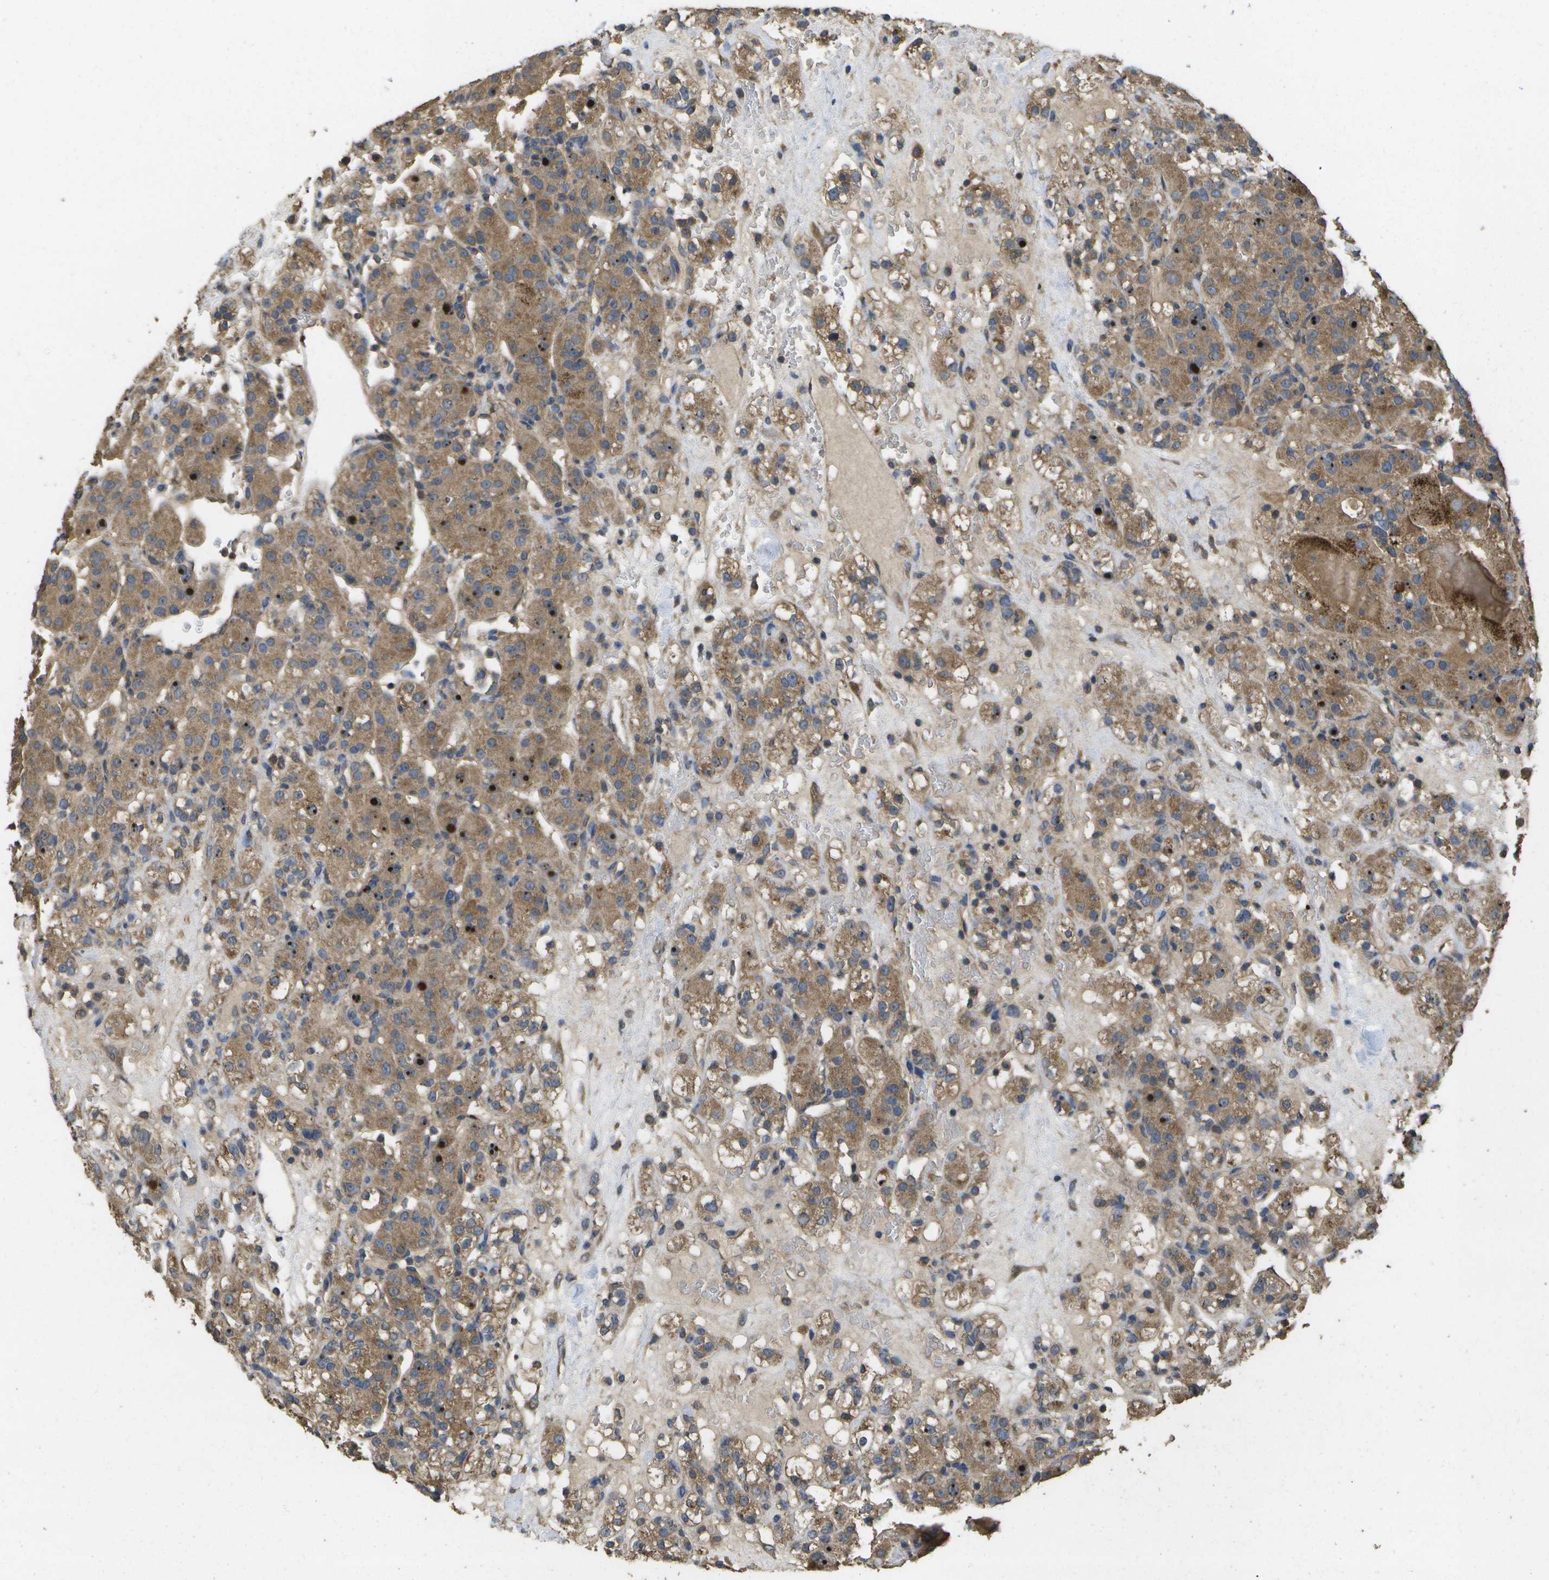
{"staining": {"intensity": "moderate", "quantity": ">75%", "location": "cytoplasmic/membranous"}, "tissue": "renal cancer", "cell_type": "Tumor cells", "image_type": "cancer", "snomed": [{"axis": "morphology", "description": "Normal tissue, NOS"}, {"axis": "morphology", "description": "Adenocarcinoma, NOS"}, {"axis": "topography", "description": "Kidney"}], "caption": "Protein expression analysis of renal adenocarcinoma shows moderate cytoplasmic/membranous positivity in approximately >75% of tumor cells.", "gene": "SACS", "patient": {"sex": "male", "age": 61}}